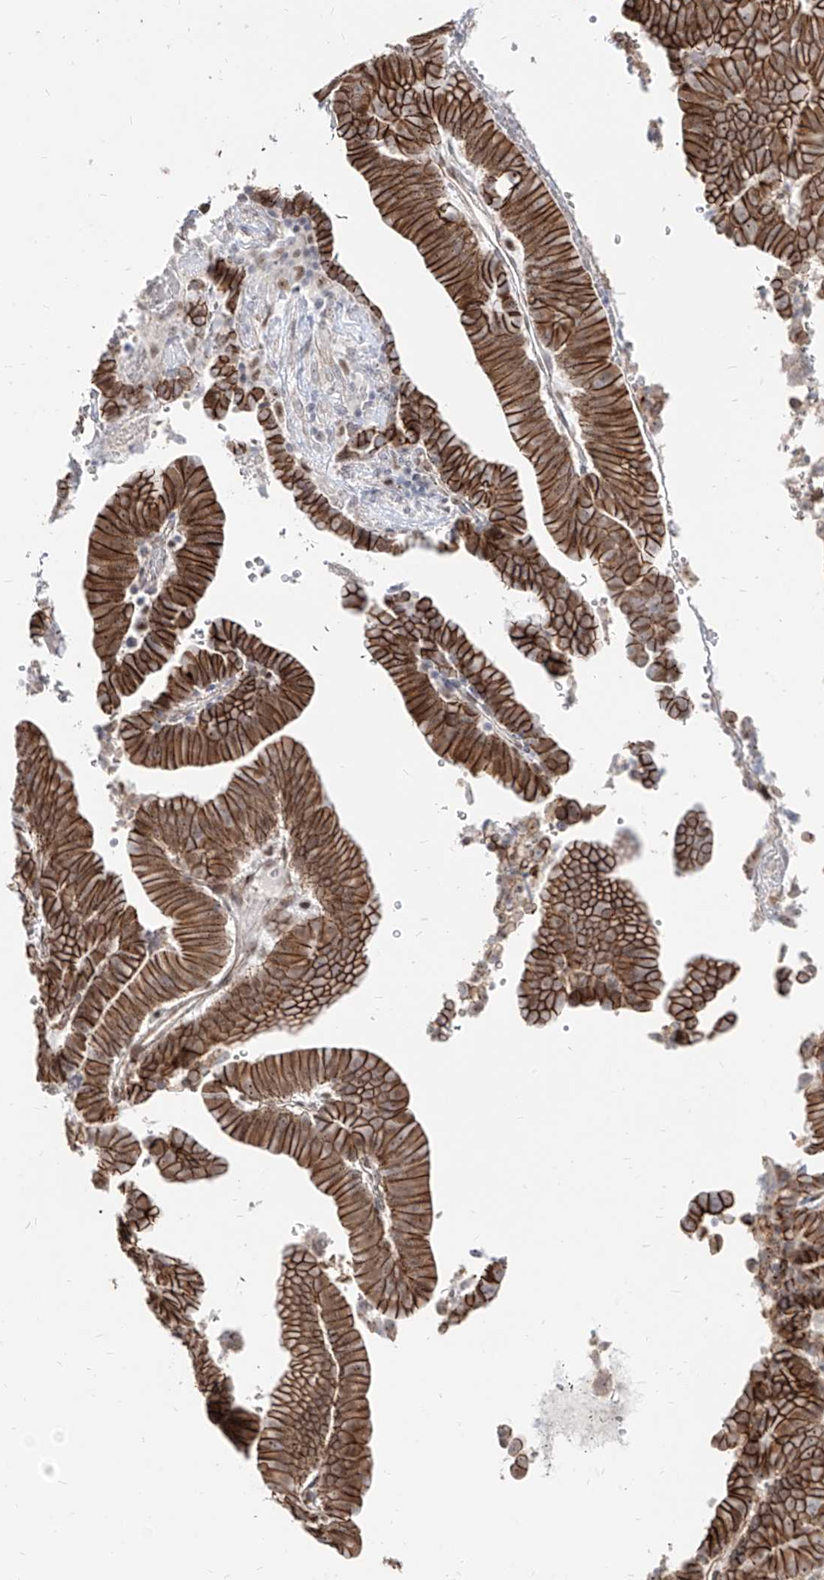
{"staining": {"intensity": "strong", "quantity": ">75%", "location": "cytoplasmic/membranous"}, "tissue": "liver cancer", "cell_type": "Tumor cells", "image_type": "cancer", "snomed": [{"axis": "morphology", "description": "Cholangiocarcinoma"}, {"axis": "topography", "description": "Liver"}], "caption": "A brown stain shows strong cytoplasmic/membranous staining of a protein in human cholangiocarcinoma (liver) tumor cells. Using DAB (3,3'-diaminobenzidine) (brown) and hematoxylin (blue) stains, captured at high magnification using brightfield microscopy.", "gene": "ZNF710", "patient": {"sex": "female", "age": 75}}